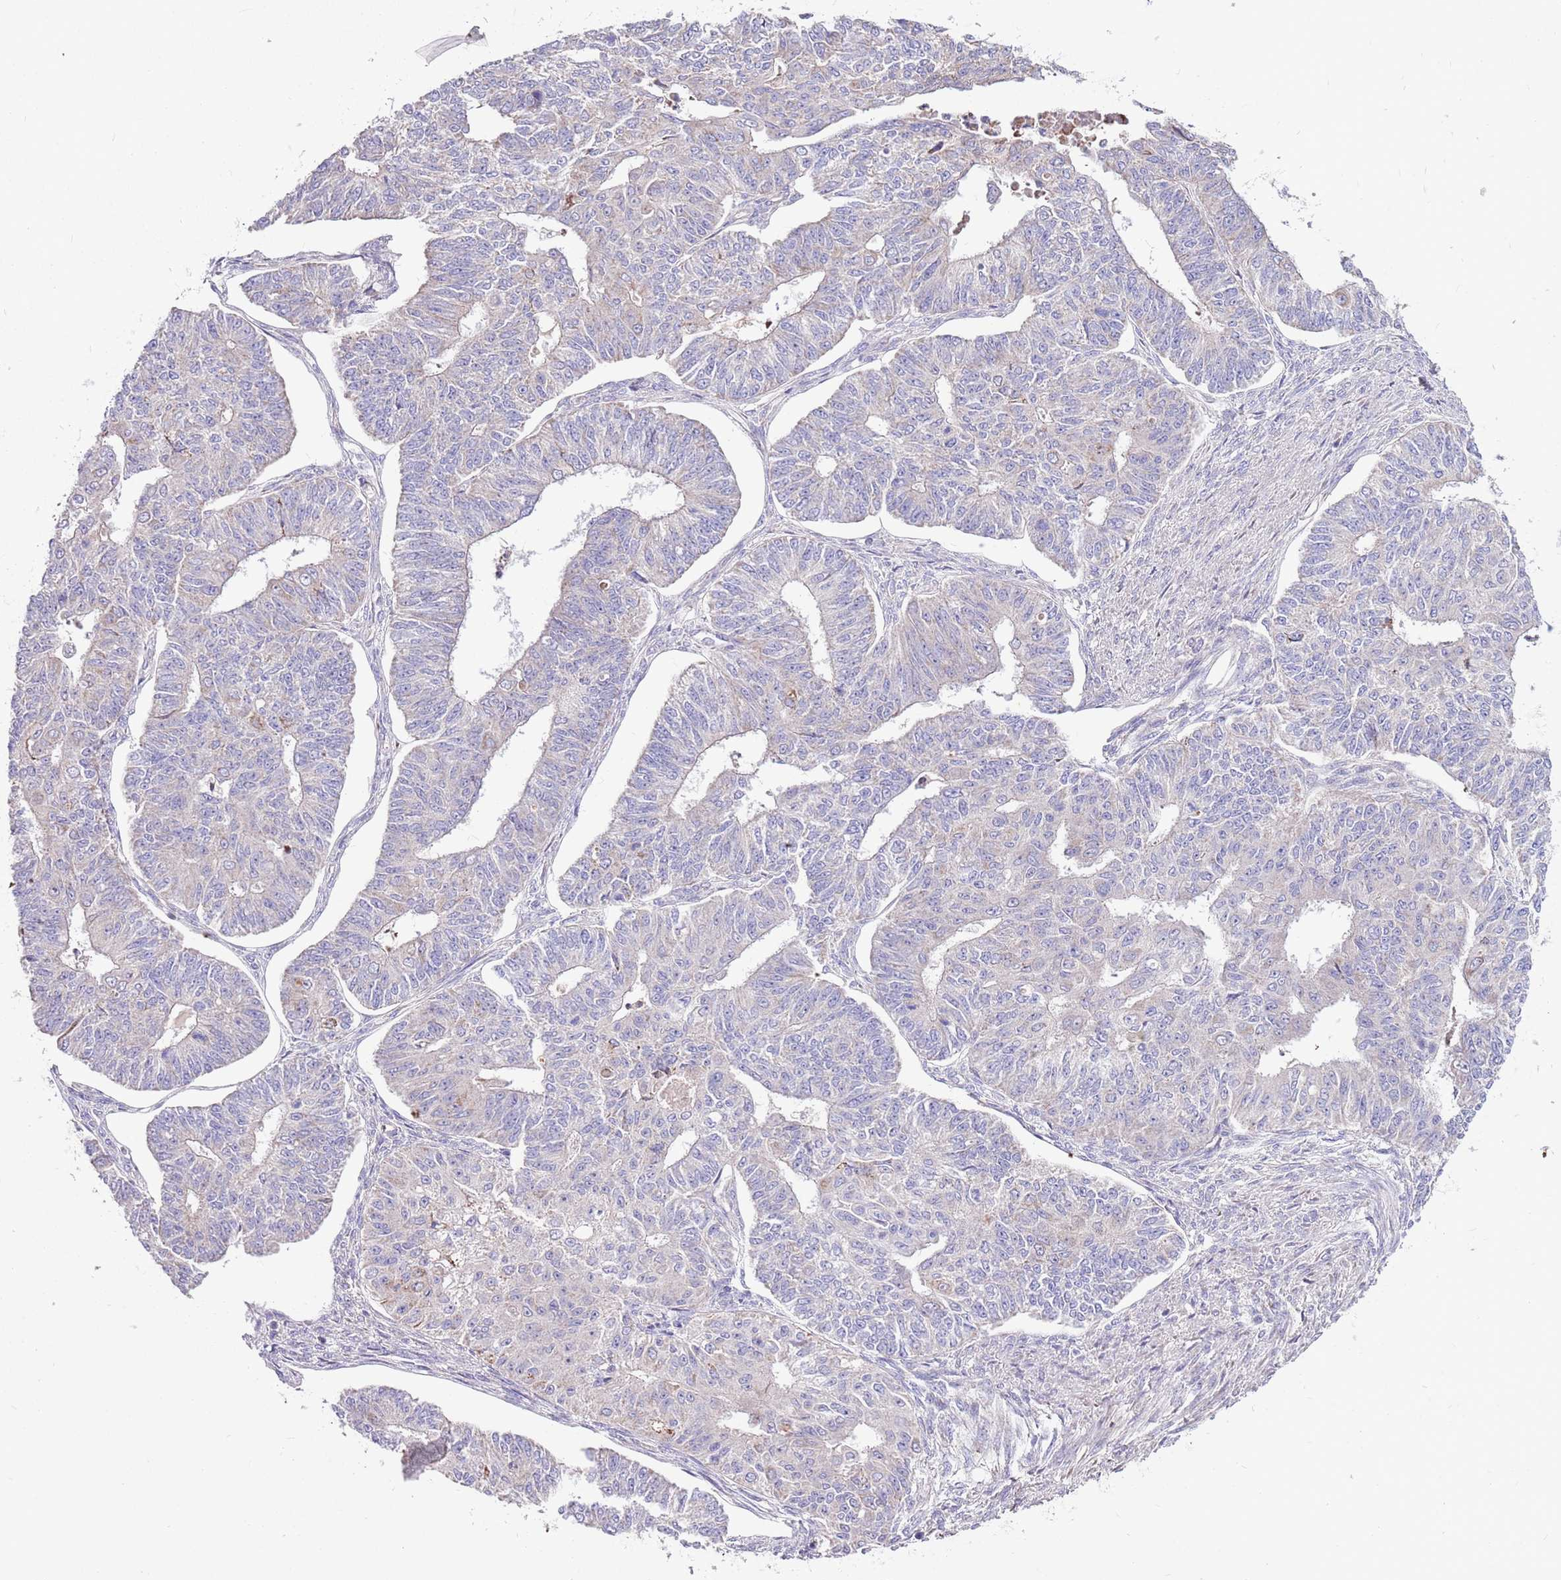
{"staining": {"intensity": "negative", "quantity": "none", "location": "none"}, "tissue": "endometrial cancer", "cell_type": "Tumor cells", "image_type": "cancer", "snomed": [{"axis": "morphology", "description": "Adenocarcinoma, NOS"}, {"axis": "topography", "description": "Endometrium"}], "caption": "A high-resolution photomicrograph shows immunohistochemistry (IHC) staining of endometrial cancer (adenocarcinoma), which displays no significant positivity in tumor cells.", "gene": "SMG1", "patient": {"sex": "female", "age": 32}}